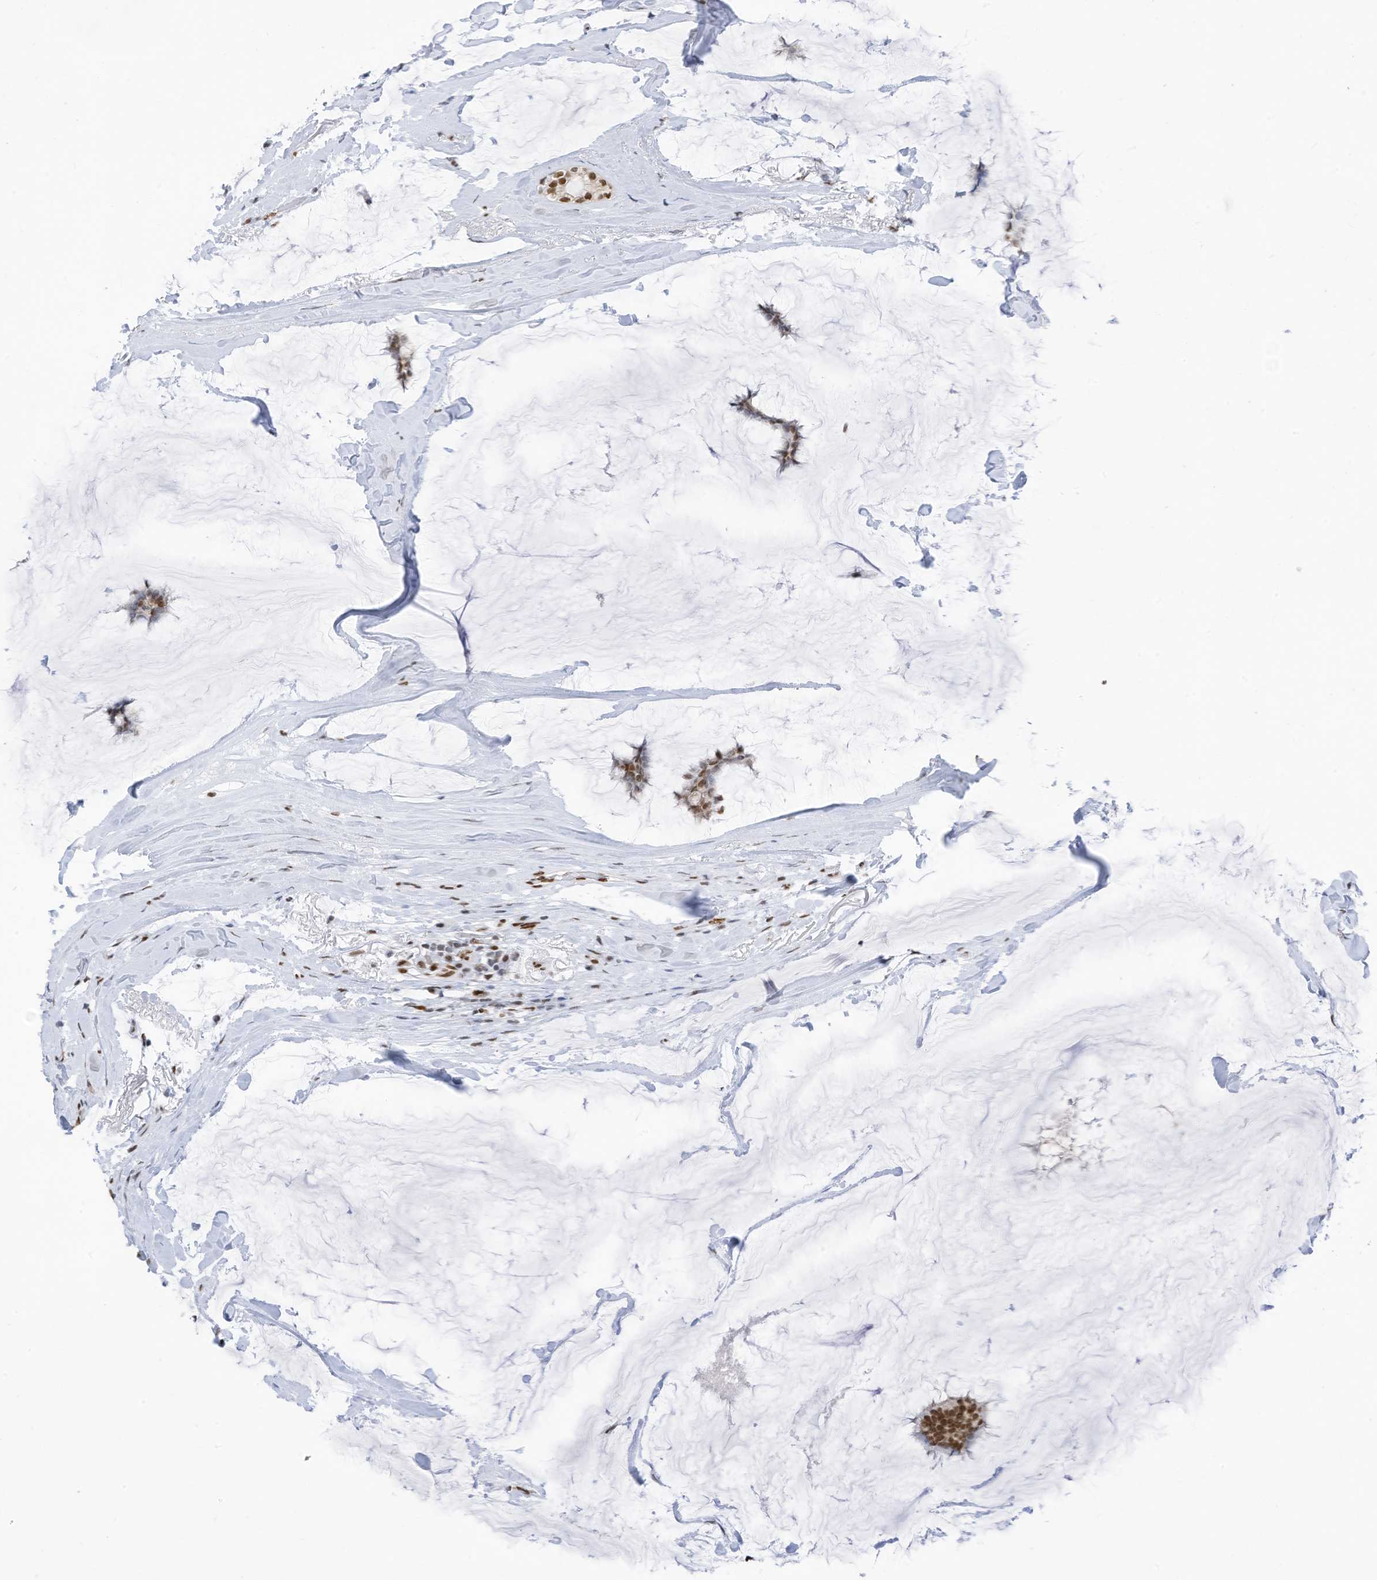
{"staining": {"intensity": "moderate", "quantity": ">75%", "location": "nuclear"}, "tissue": "breast cancer", "cell_type": "Tumor cells", "image_type": "cancer", "snomed": [{"axis": "morphology", "description": "Duct carcinoma"}, {"axis": "topography", "description": "Breast"}], "caption": "DAB immunohistochemical staining of human breast cancer displays moderate nuclear protein staining in approximately >75% of tumor cells.", "gene": "KHSRP", "patient": {"sex": "female", "age": 93}}